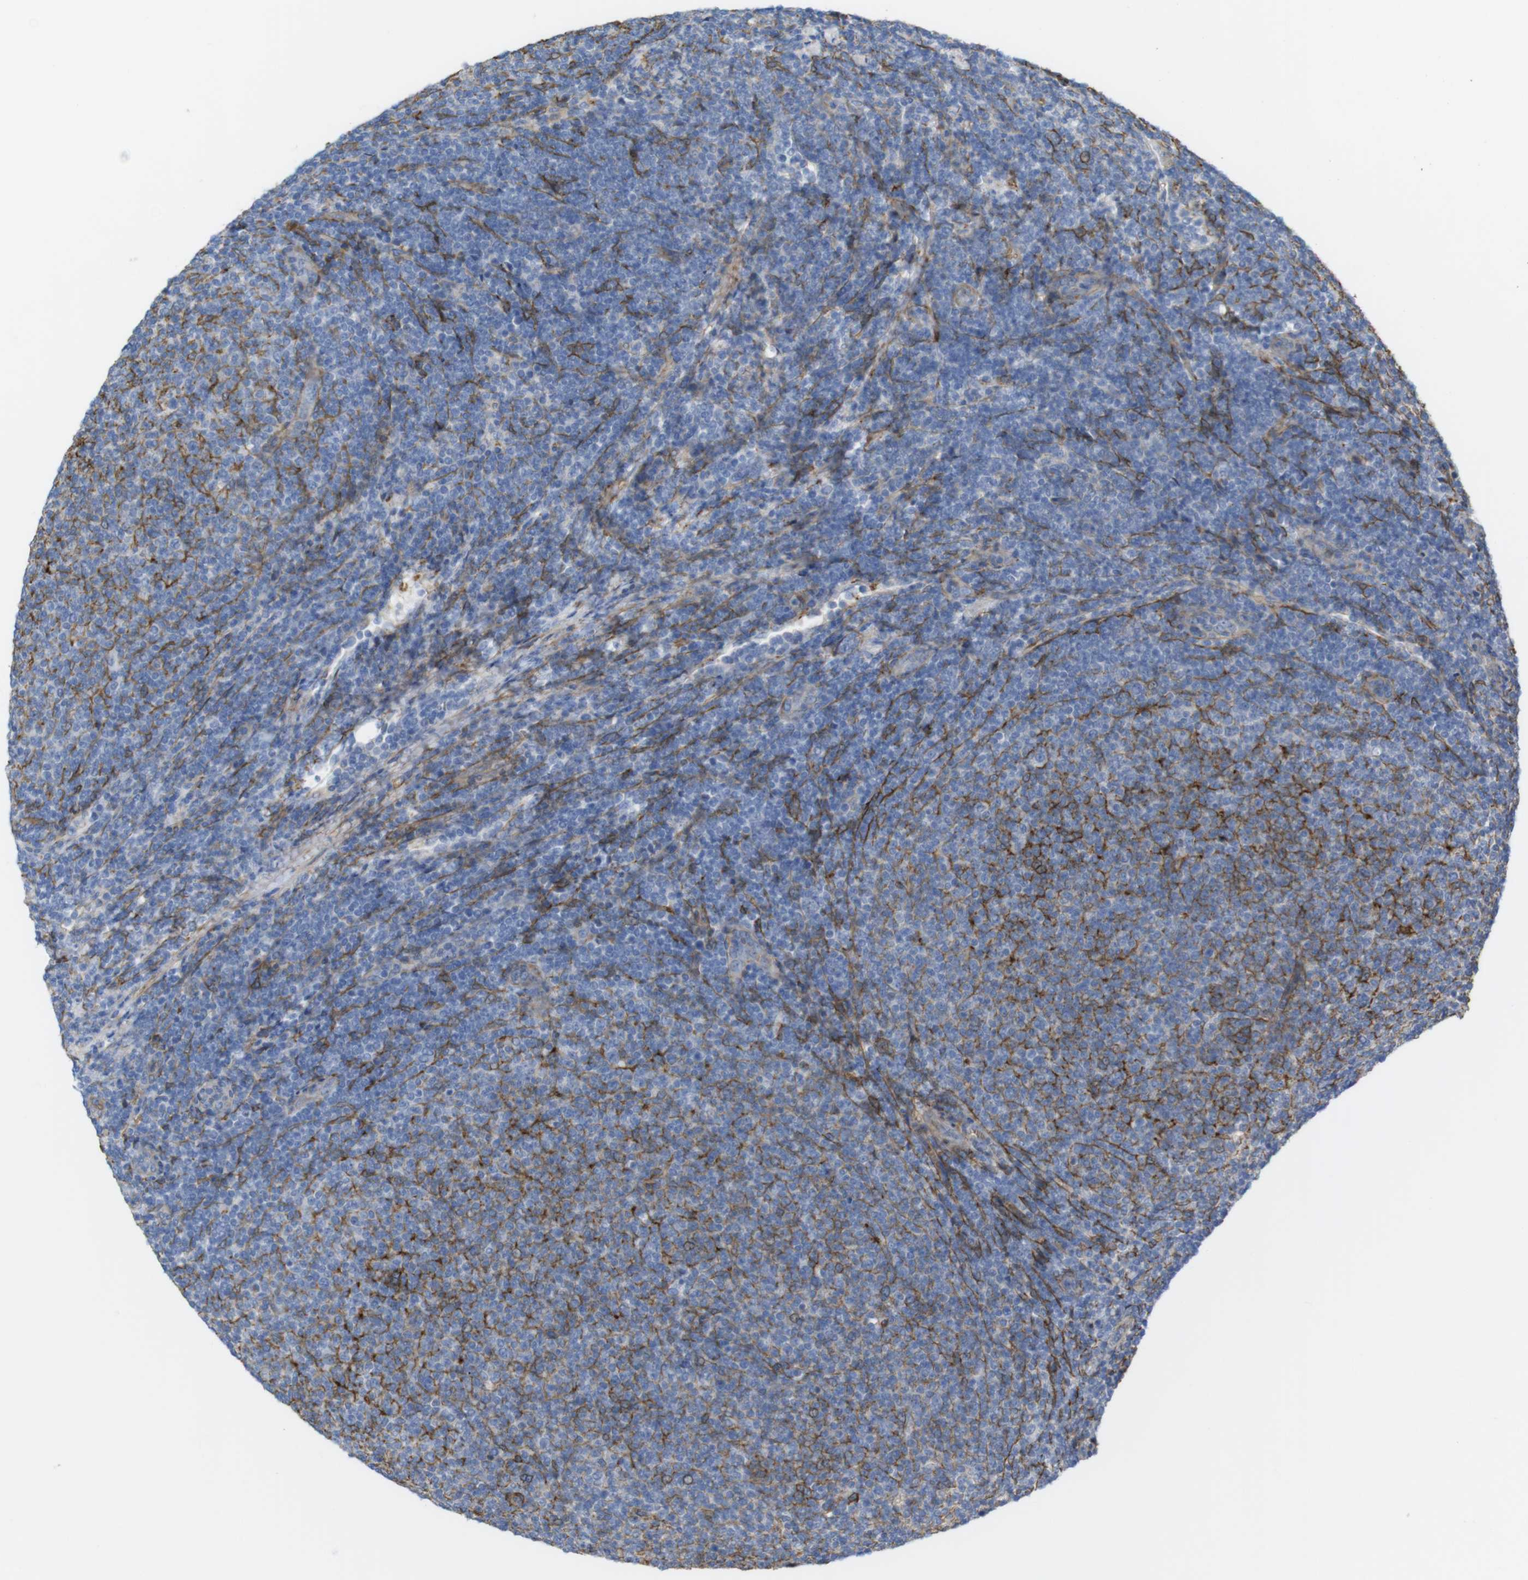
{"staining": {"intensity": "negative", "quantity": "none", "location": "none"}, "tissue": "lymphoma", "cell_type": "Tumor cells", "image_type": "cancer", "snomed": [{"axis": "morphology", "description": "Malignant lymphoma, non-Hodgkin's type, Low grade"}, {"axis": "topography", "description": "Lymph node"}], "caption": "Photomicrograph shows no significant protein positivity in tumor cells of low-grade malignant lymphoma, non-Hodgkin's type.", "gene": "CYBRD1", "patient": {"sex": "male", "age": 66}}